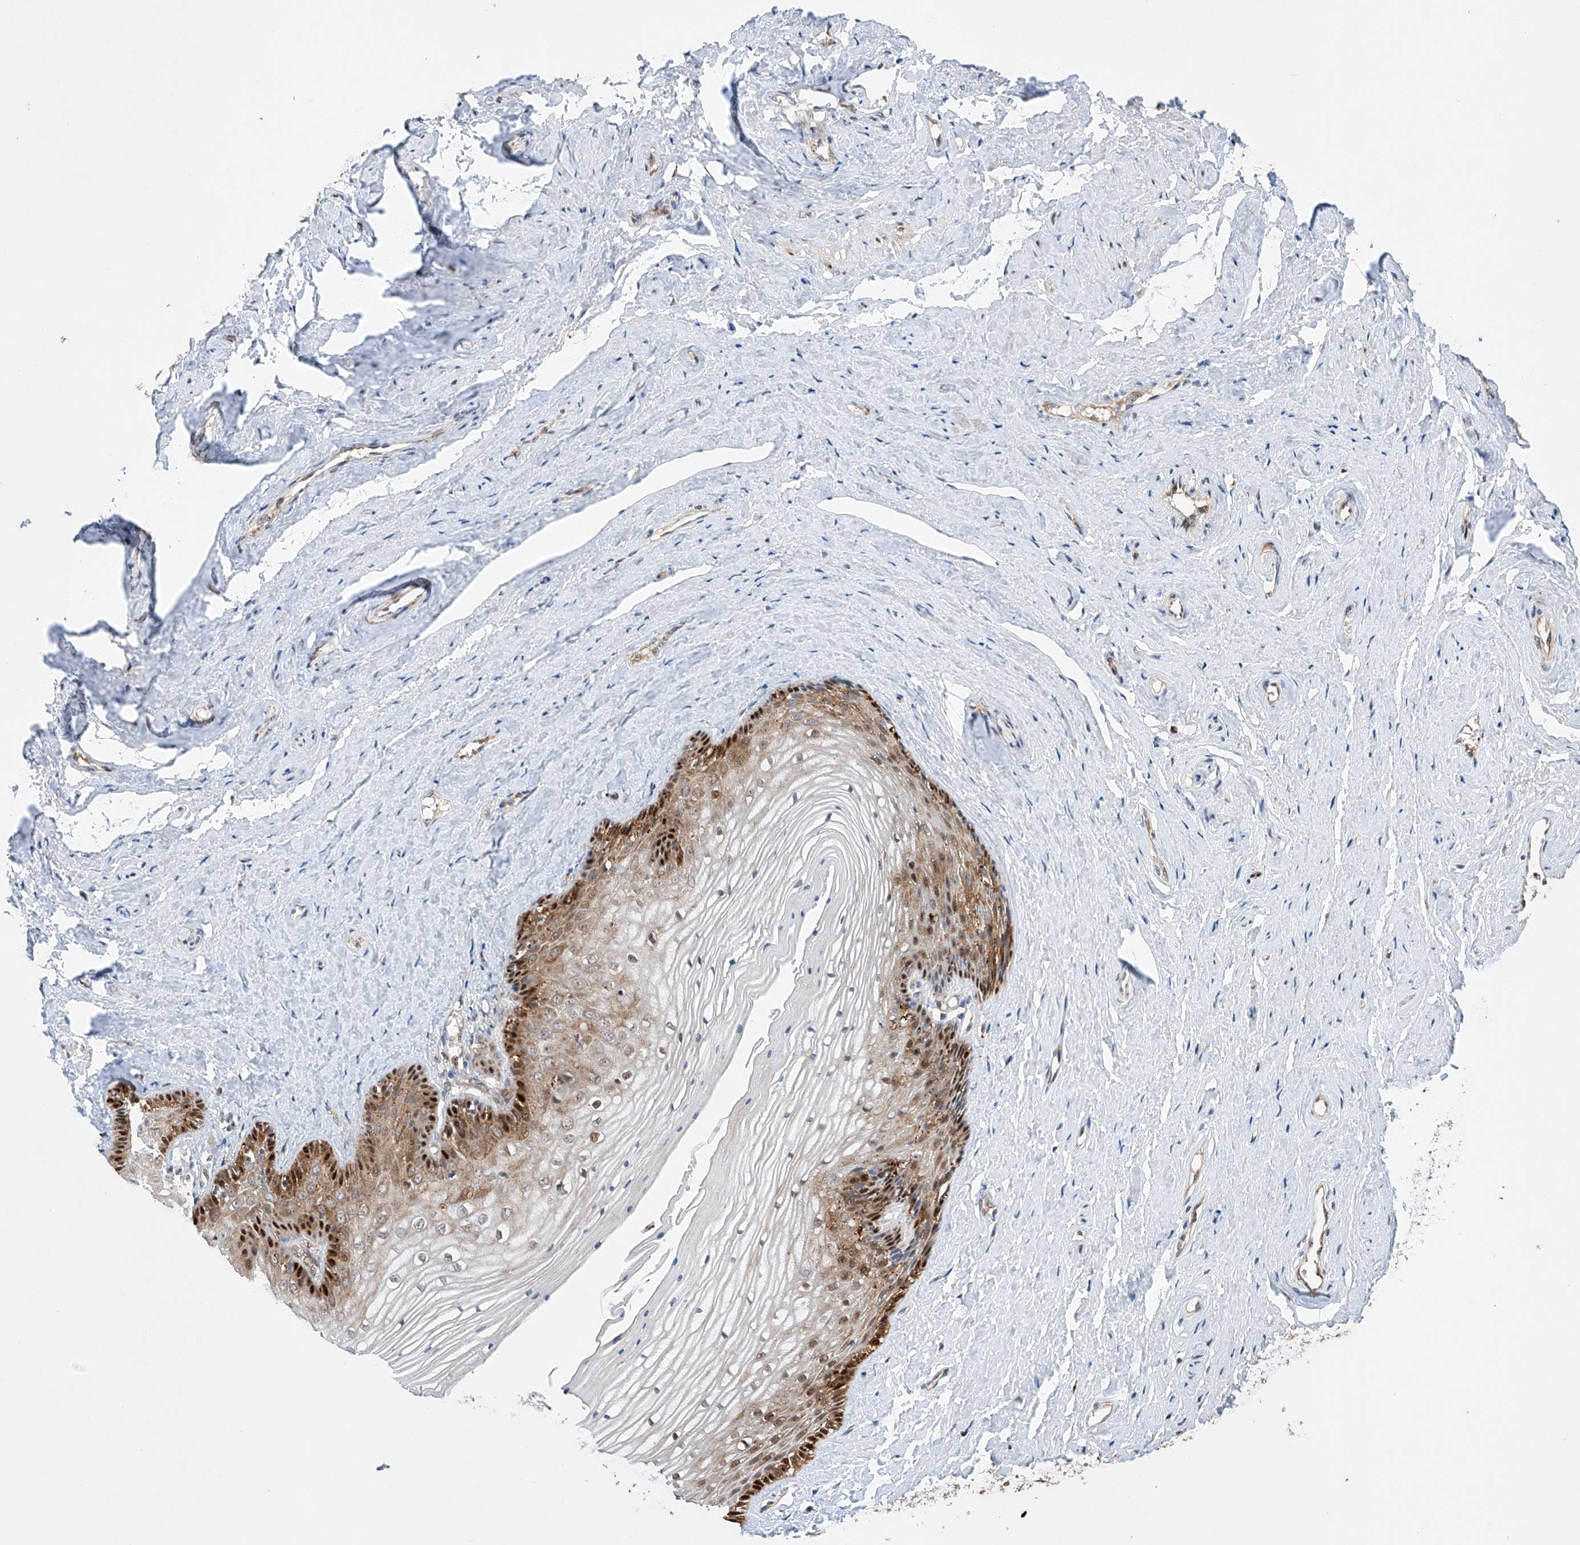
{"staining": {"intensity": "strong", "quantity": "25%-75%", "location": "cytoplasmic/membranous,nuclear"}, "tissue": "vagina", "cell_type": "Squamous epithelial cells", "image_type": "normal", "snomed": [{"axis": "morphology", "description": "Normal tissue, NOS"}, {"axis": "topography", "description": "Vagina"}, {"axis": "topography", "description": "Cervix"}], "caption": "Strong cytoplasmic/membranous,nuclear staining for a protein is present in about 25%-75% of squamous epithelial cells of unremarkable vagina using immunohistochemistry.", "gene": "AFG1L", "patient": {"sex": "female", "age": 40}}